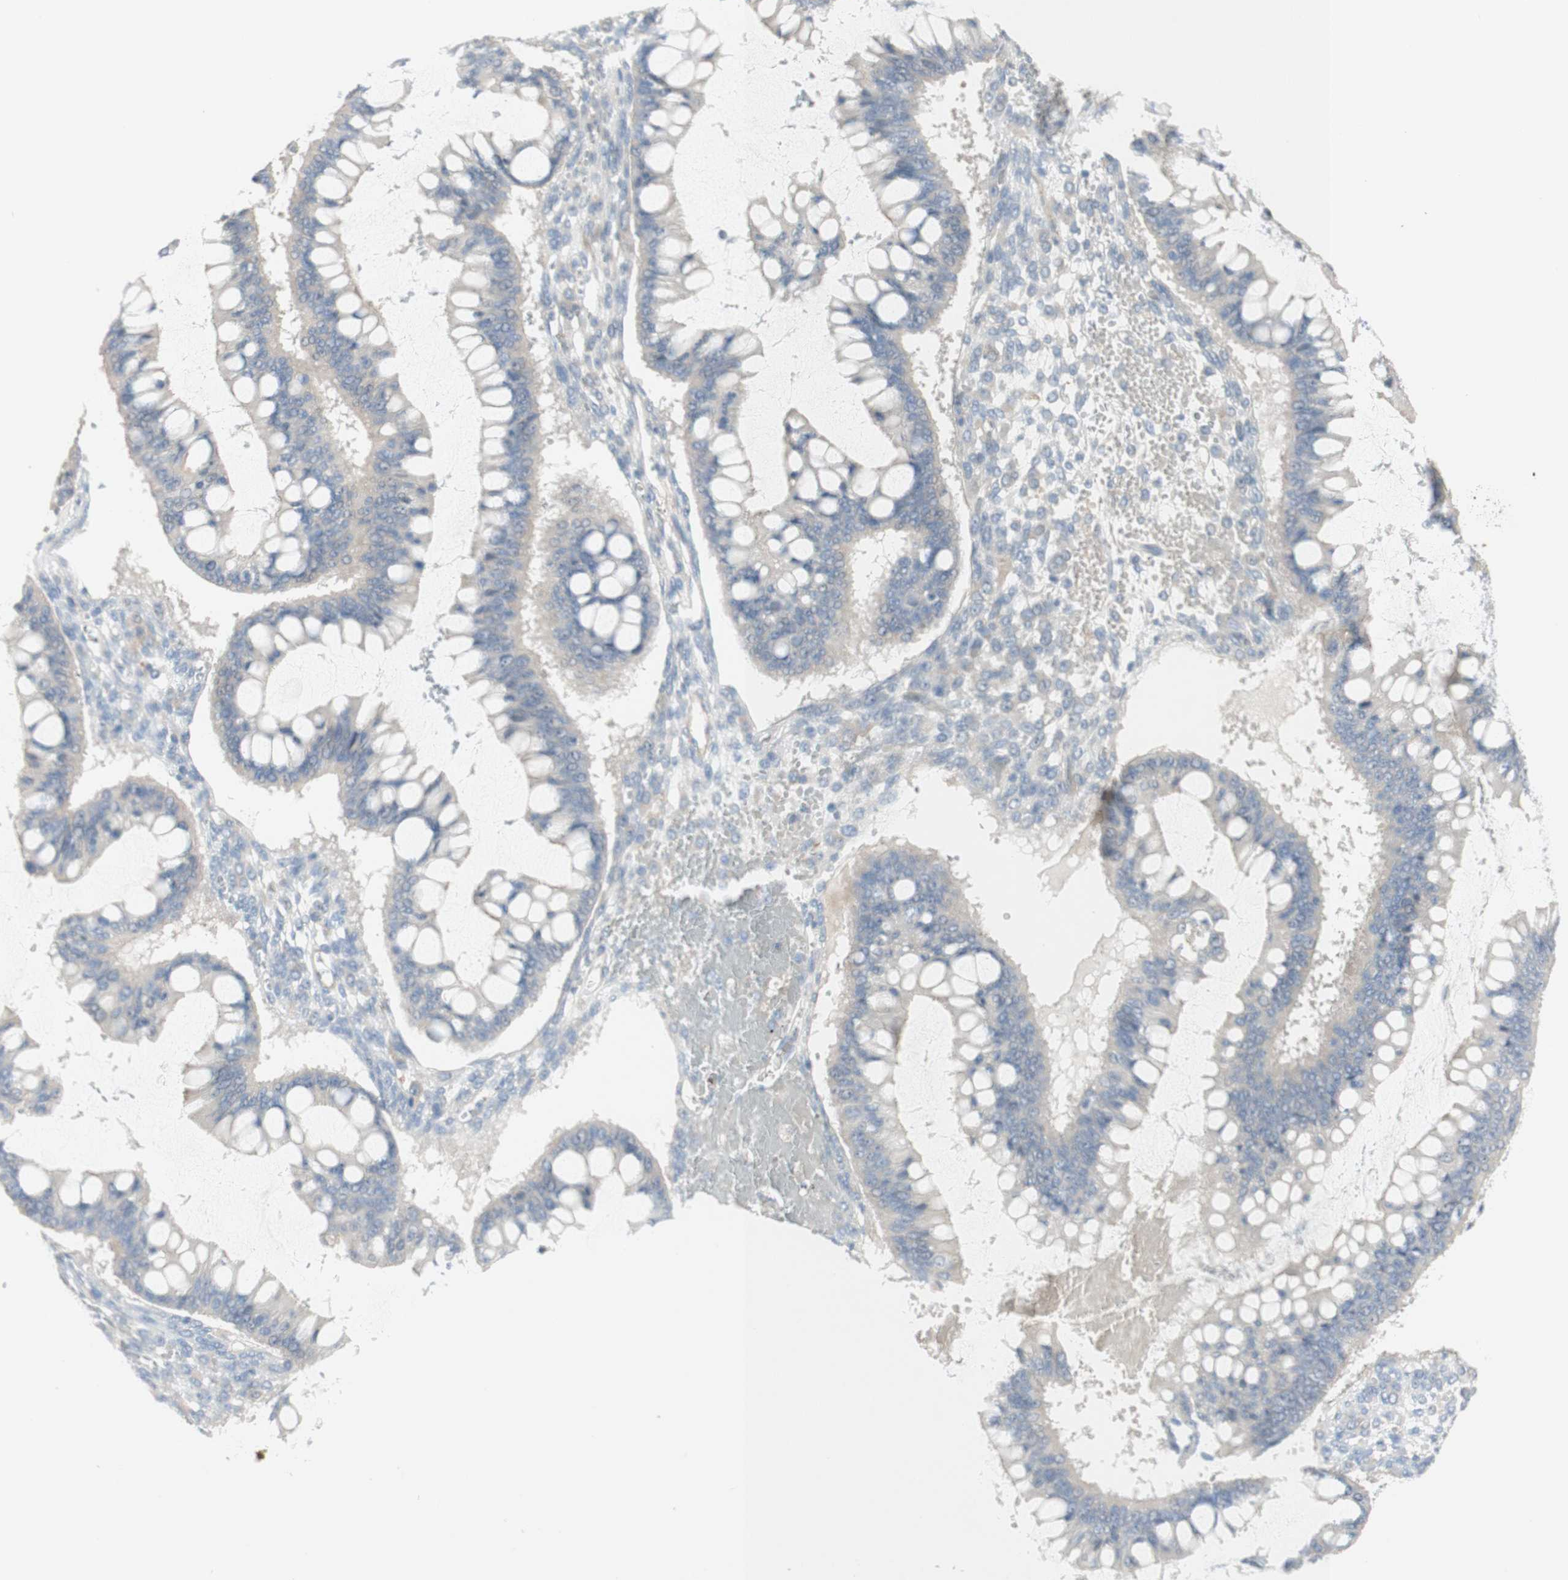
{"staining": {"intensity": "weak", "quantity": "25%-75%", "location": "cytoplasmic/membranous"}, "tissue": "ovarian cancer", "cell_type": "Tumor cells", "image_type": "cancer", "snomed": [{"axis": "morphology", "description": "Cystadenocarcinoma, mucinous, NOS"}, {"axis": "topography", "description": "Ovary"}], "caption": "Mucinous cystadenocarcinoma (ovarian) stained with a brown dye exhibits weak cytoplasmic/membranous positive staining in approximately 25%-75% of tumor cells.", "gene": "MANEA", "patient": {"sex": "female", "age": 73}}